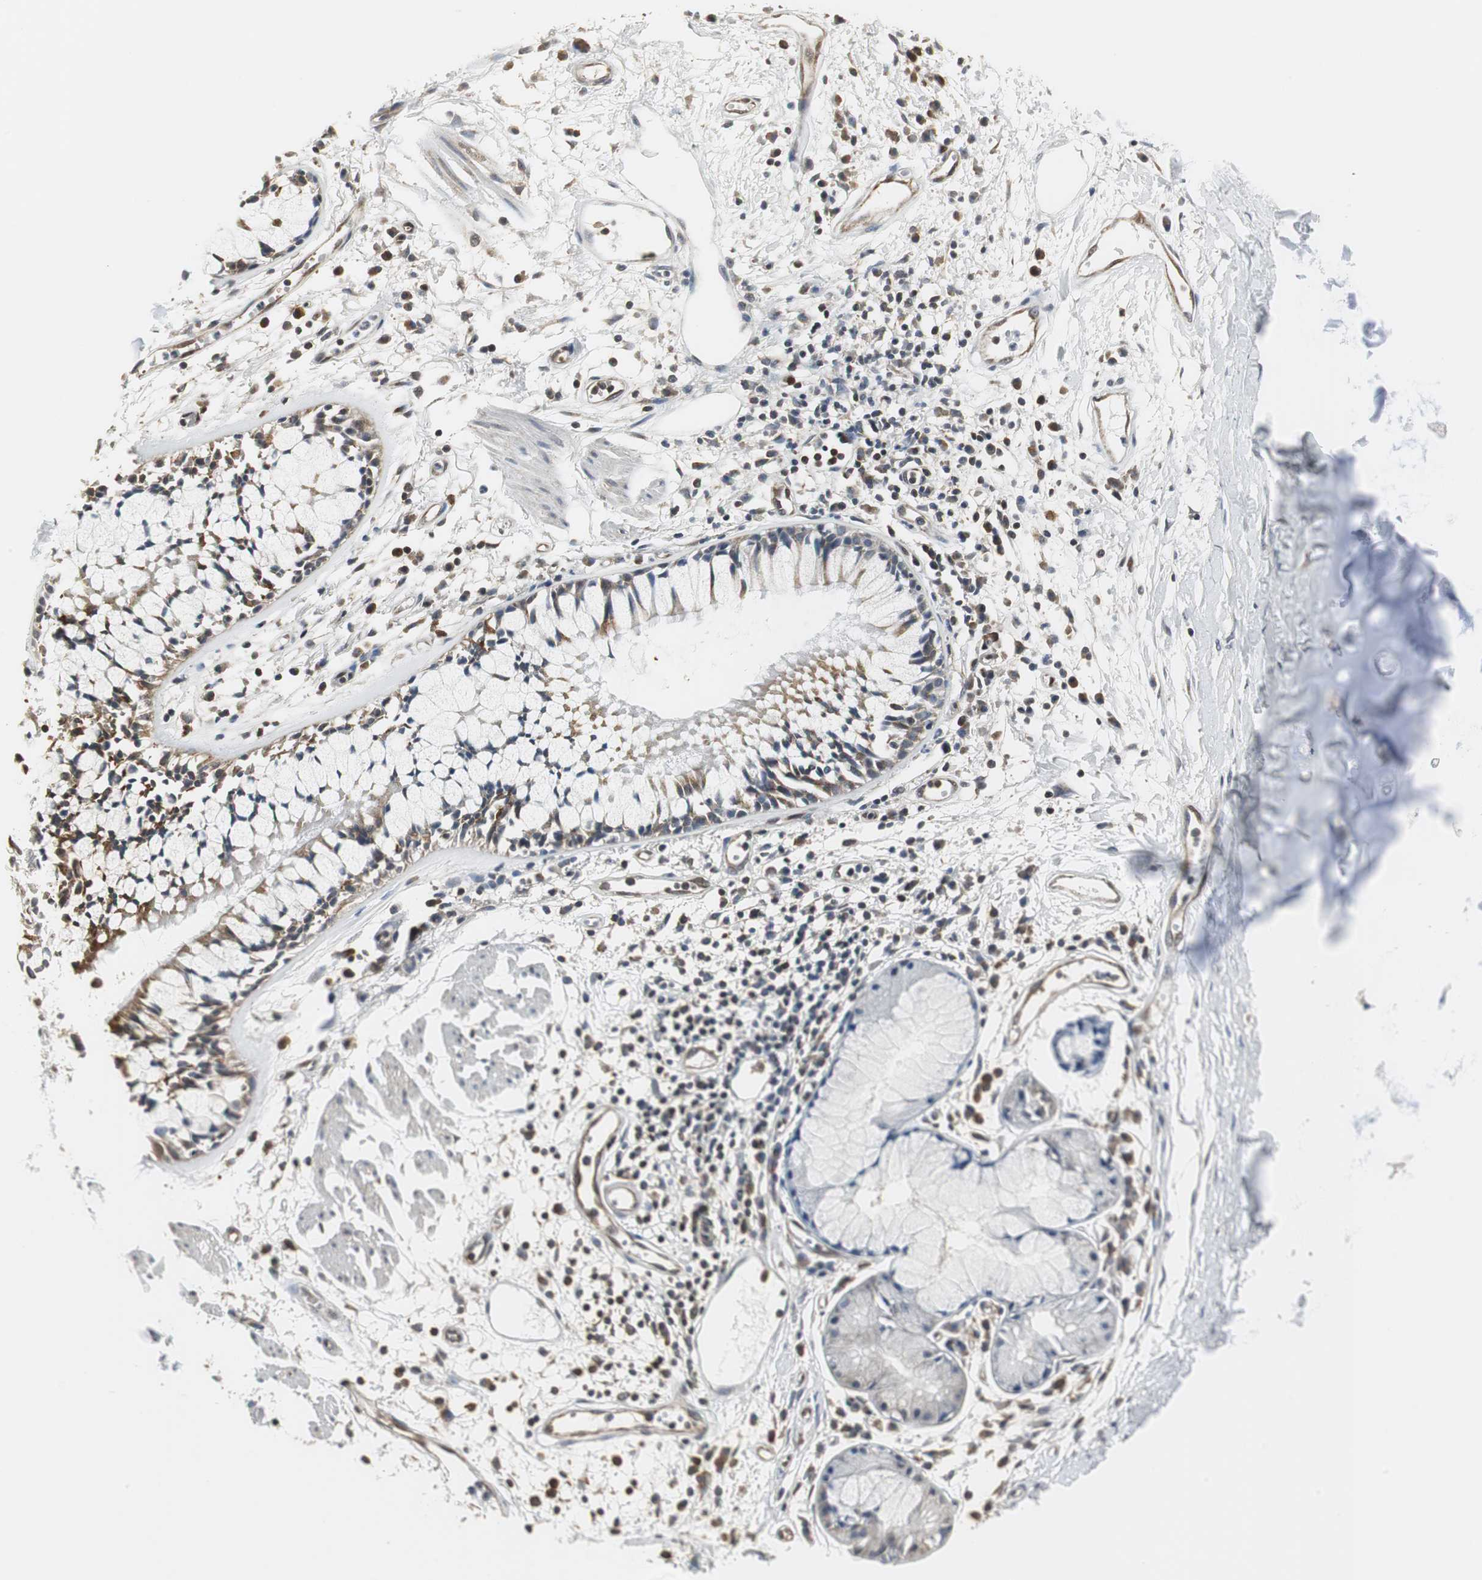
{"staining": {"intensity": "moderate", "quantity": ">75%", "location": "nuclear"}, "tissue": "adipose tissue", "cell_type": "Adipocytes", "image_type": "normal", "snomed": [{"axis": "morphology", "description": "Normal tissue, NOS"}, {"axis": "morphology", "description": "Adenocarcinoma, NOS"}, {"axis": "topography", "description": "Cartilage tissue"}, {"axis": "topography", "description": "Bronchus"}, {"axis": "topography", "description": "Lung"}], "caption": "Immunohistochemistry (IHC) (DAB) staining of unremarkable adipose tissue demonstrates moderate nuclear protein staining in about >75% of adipocytes.", "gene": "CCT5", "patient": {"sex": "female", "age": 67}}